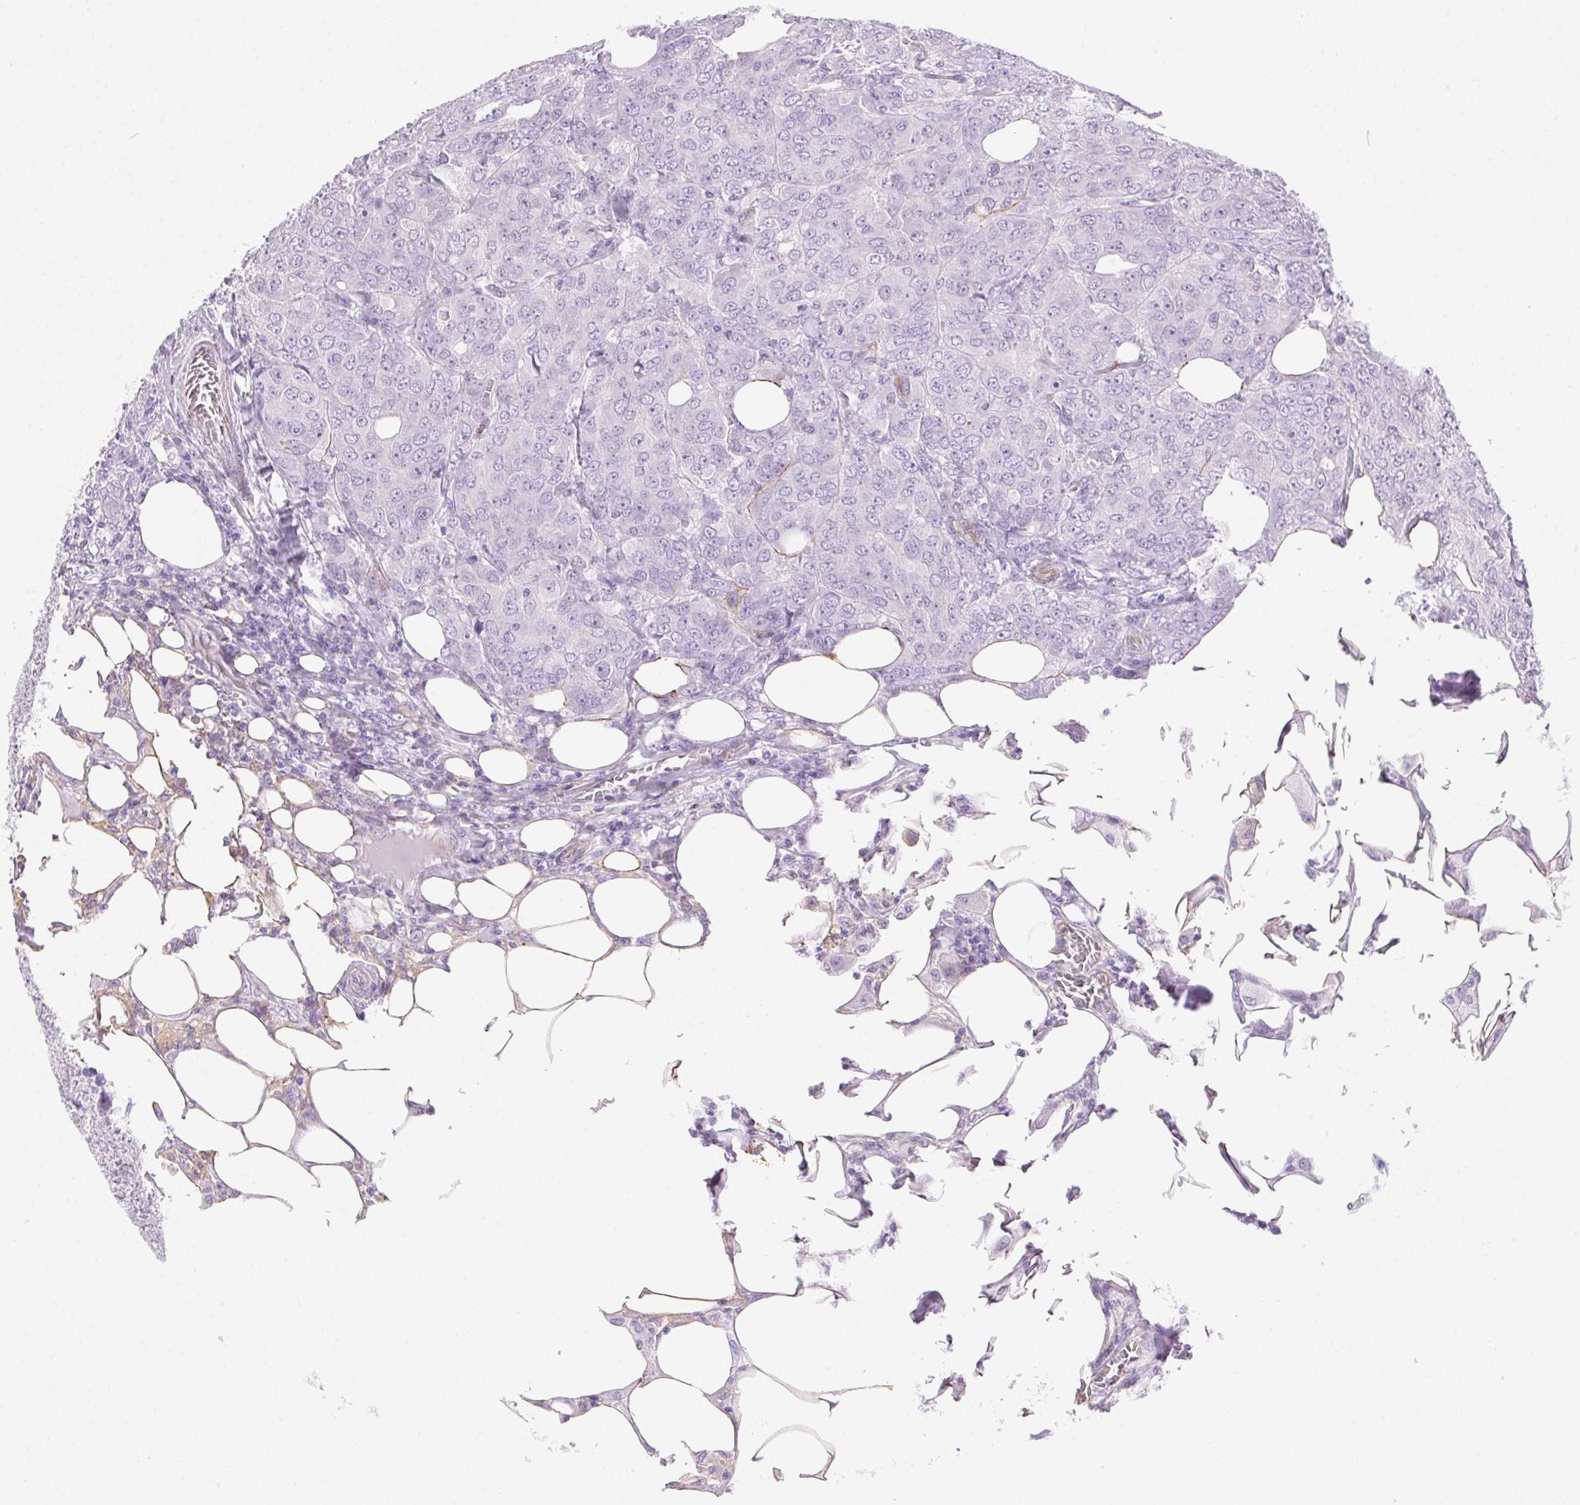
{"staining": {"intensity": "negative", "quantity": "none", "location": "none"}, "tissue": "breast cancer", "cell_type": "Tumor cells", "image_type": "cancer", "snomed": [{"axis": "morphology", "description": "Duct carcinoma"}, {"axis": "topography", "description": "Breast"}], "caption": "Breast cancer (intraductal carcinoma) was stained to show a protein in brown. There is no significant staining in tumor cells.", "gene": "SHCBP1L", "patient": {"sex": "female", "age": 43}}